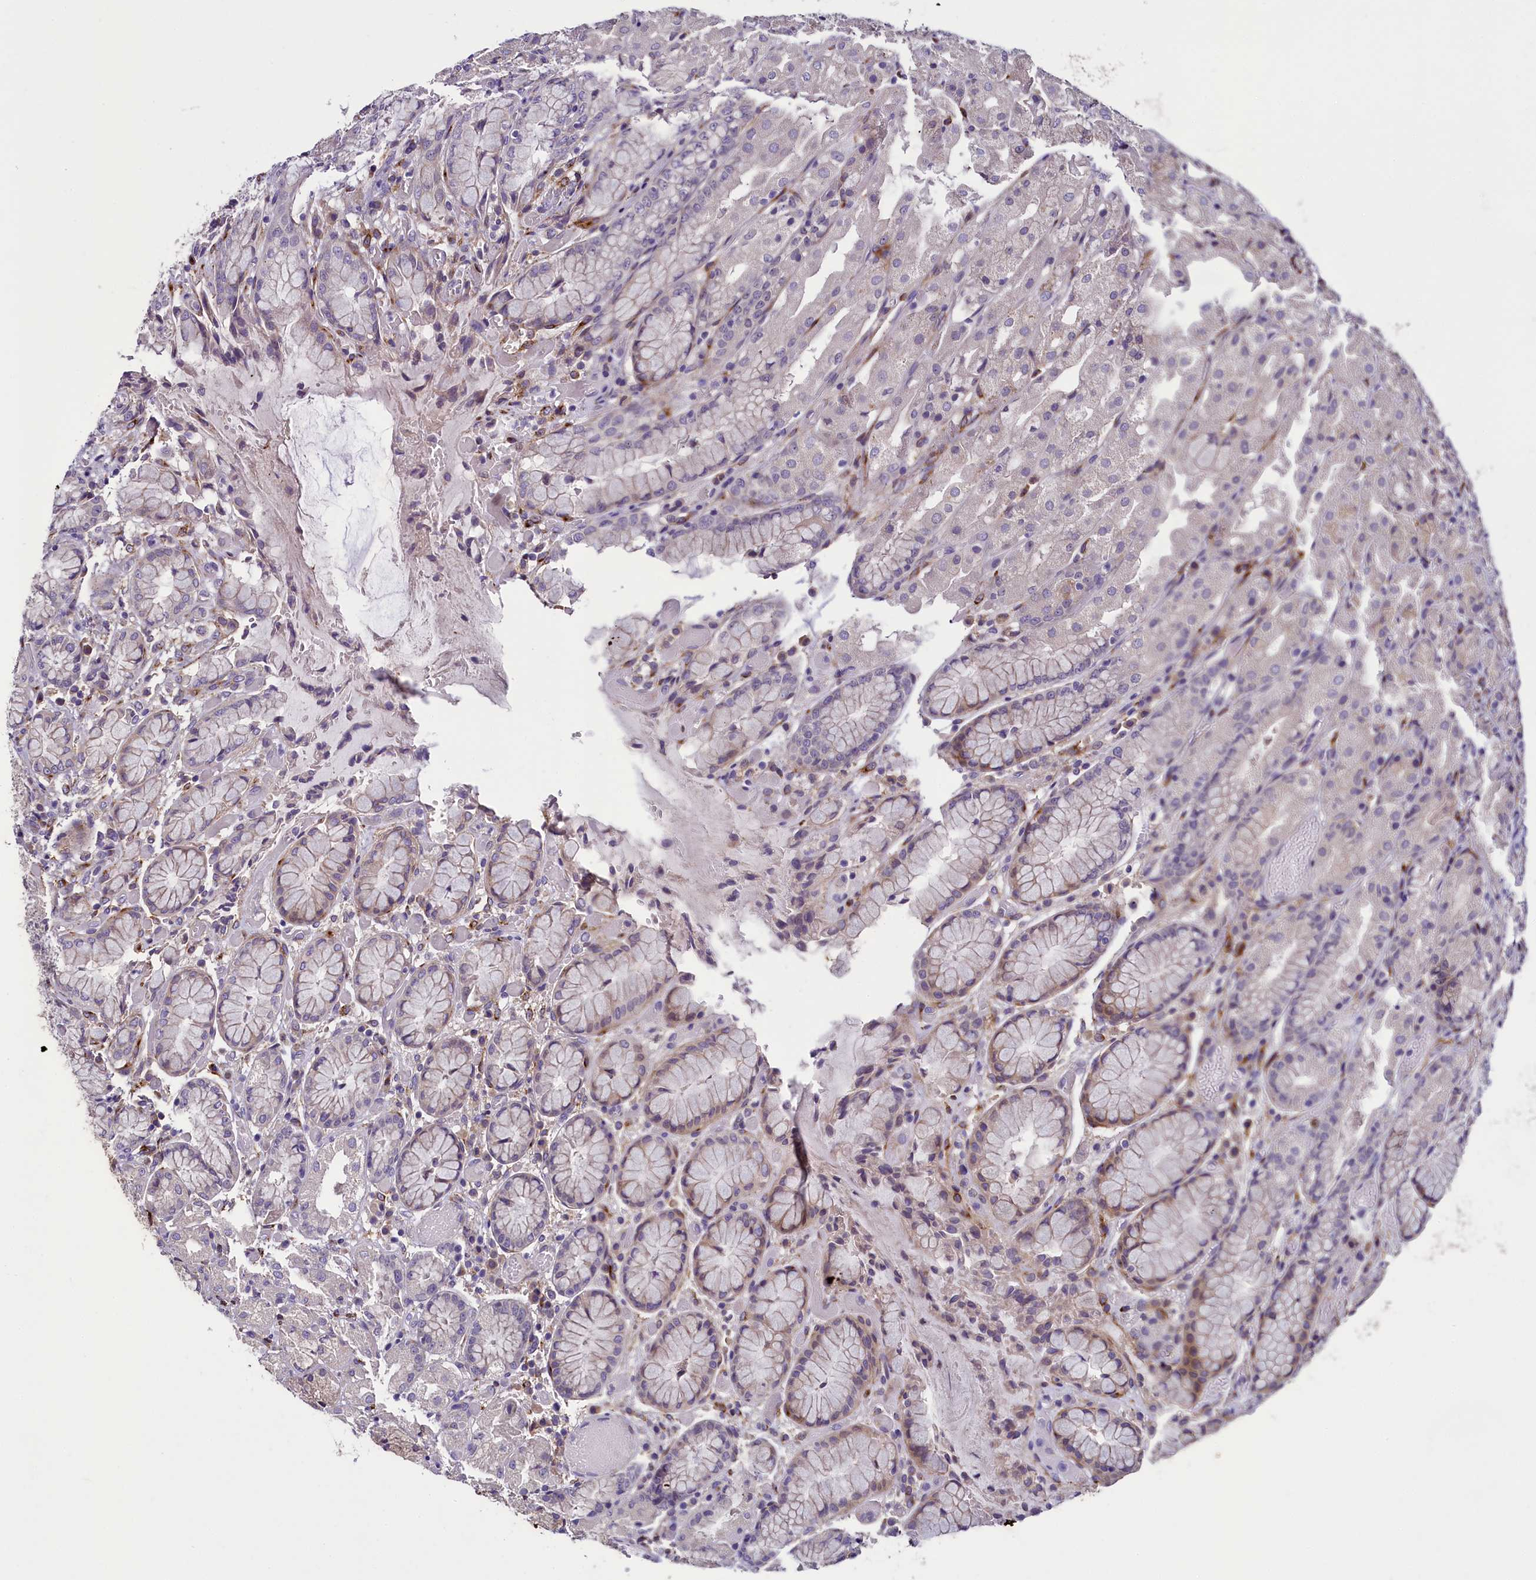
{"staining": {"intensity": "weak", "quantity": "25%-75%", "location": "cytoplasmic/membranous"}, "tissue": "stomach", "cell_type": "Glandular cells", "image_type": "normal", "snomed": [{"axis": "morphology", "description": "Normal tissue, NOS"}, {"axis": "topography", "description": "Stomach, upper"}], "caption": "Protein staining displays weak cytoplasmic/membranous expression in approximately 25%-75% of glandular cells in benign stomach.", "gene": "MRC2", "patient": {"sex": "male", "age": 72}}